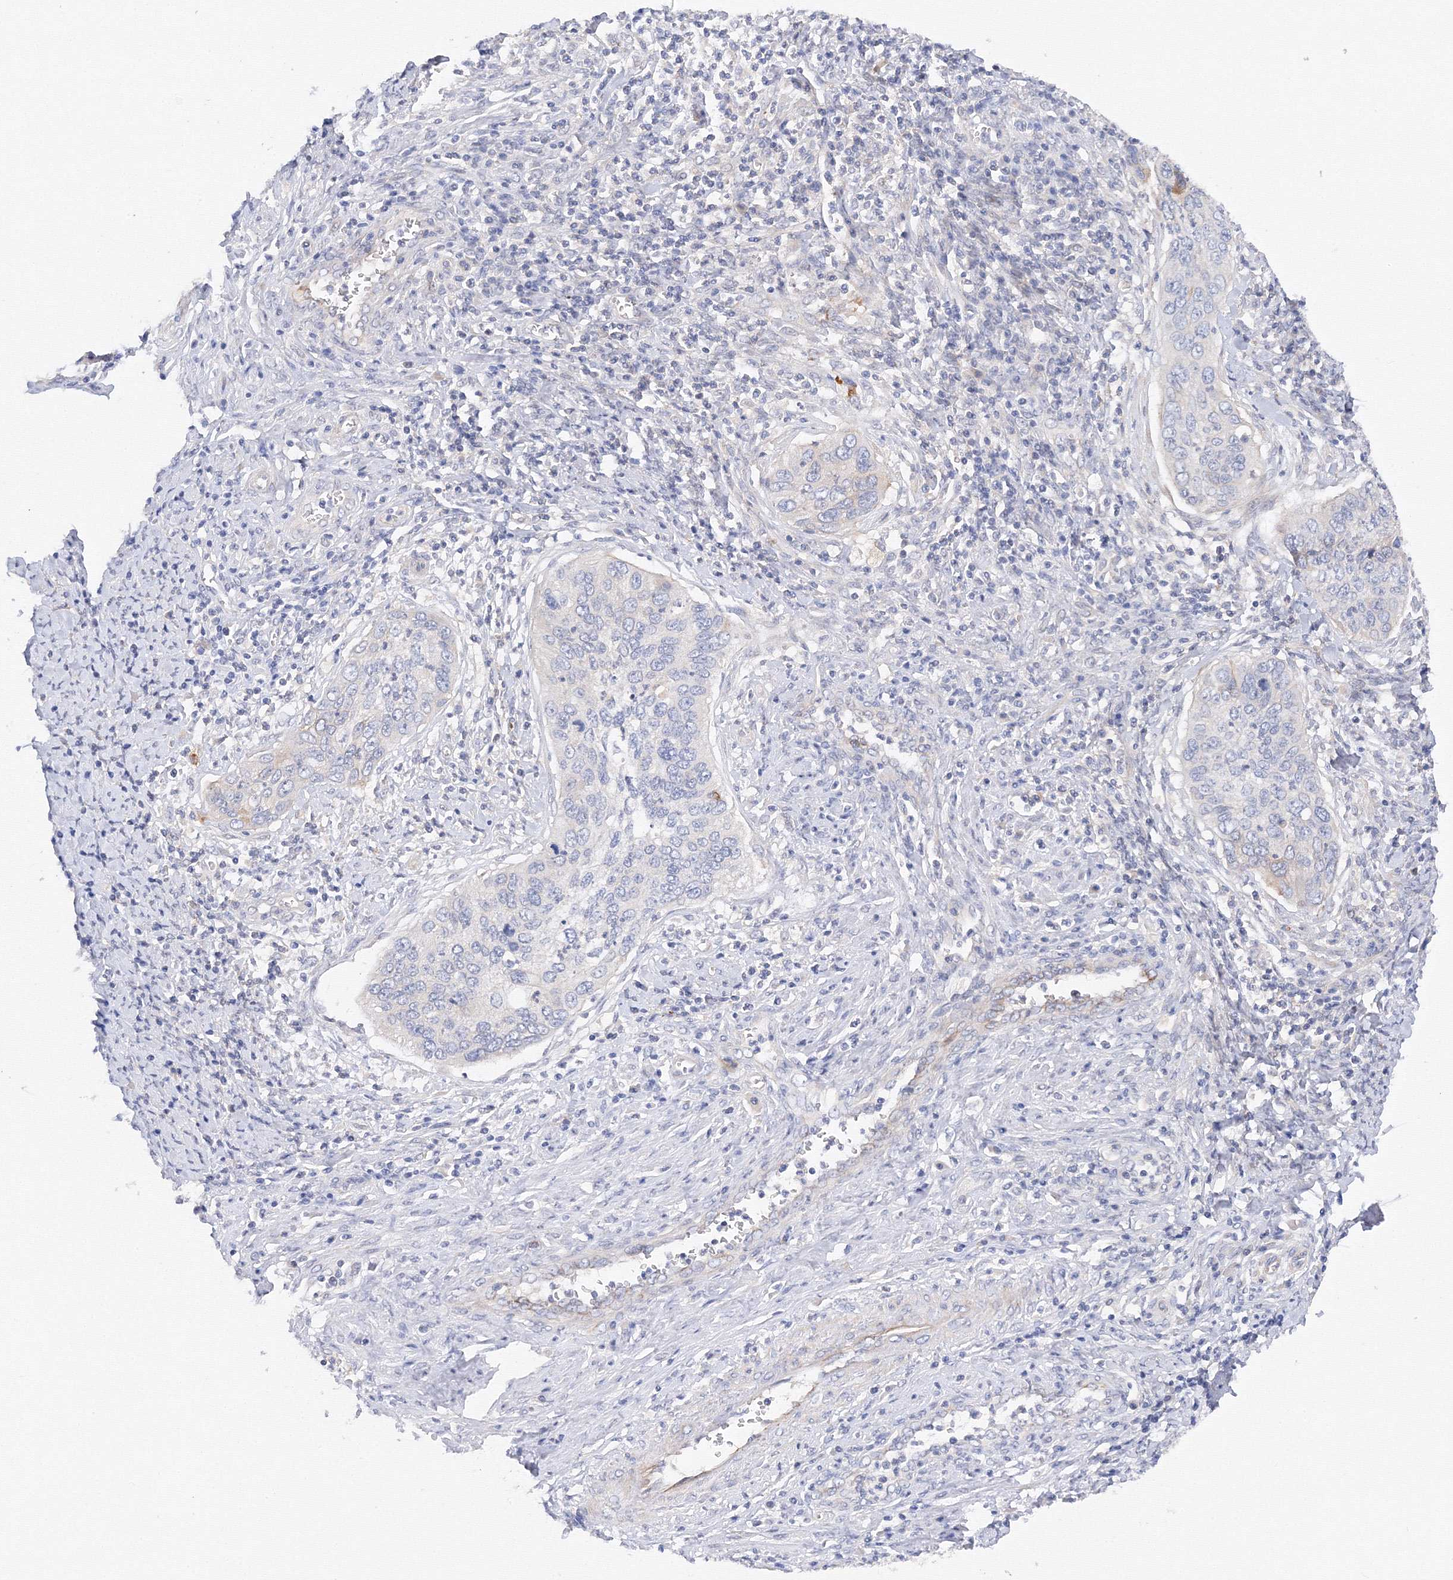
{"staining": {"intensity": "weak", "quantity": "<25%", "location": "cytoplasmic/membranous"}, "tissue": "cervical cancer", "cell_type": "Tumor cells", "image_type": "cancer", "snomed": [{"axis": "morphology", "description": "Squamous cell carcinoma, NOS"}, {"axis": "topography", "description": "Cervix"}], "caption": "Cervical cancer (squamous cell carcinoma) was stained to show a protein in brown. There is no significant staining in tumor cells.", "gene": "DIS3L2", "patient": {"sex": "female", "age": 53}}